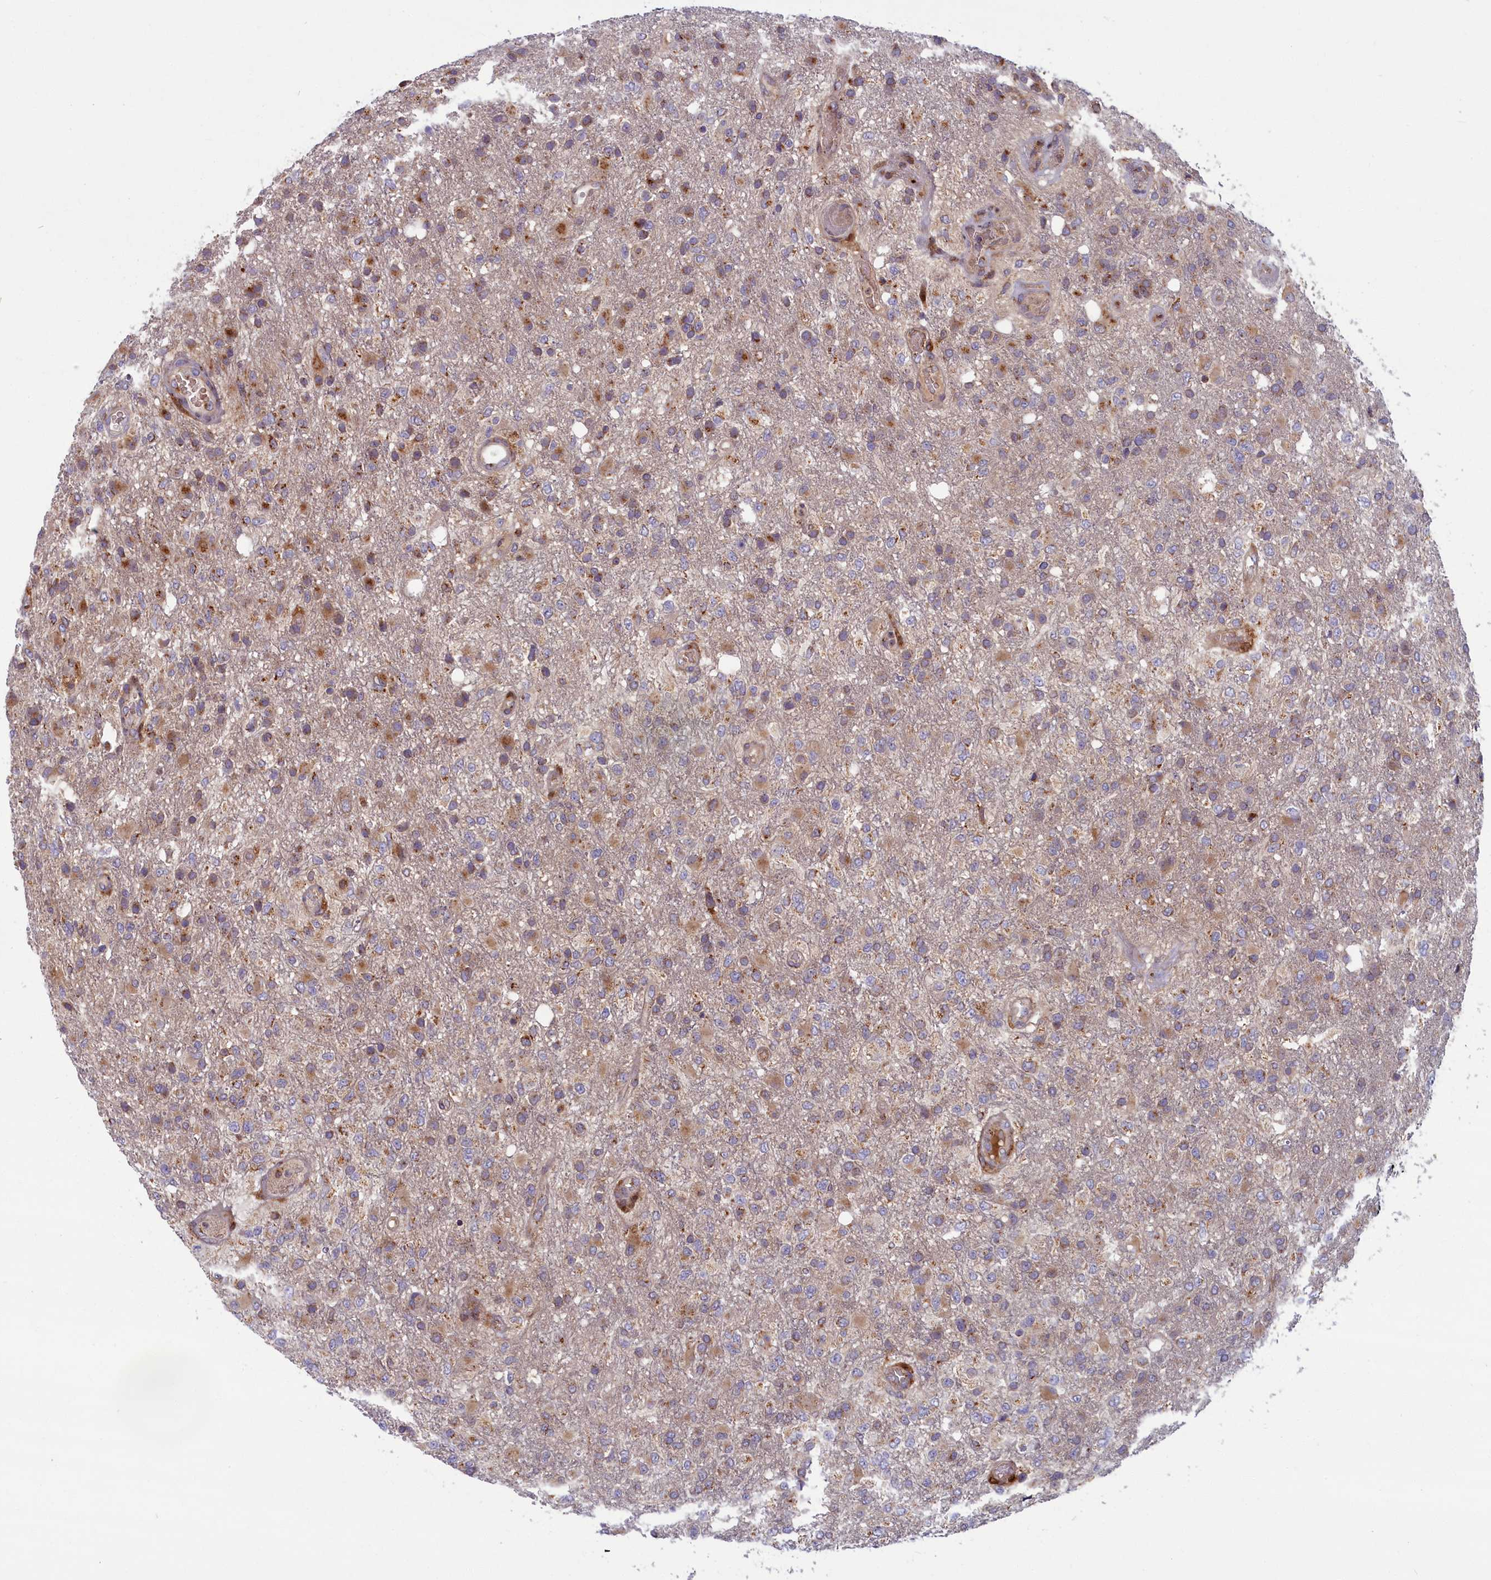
{"staining": {"intensity": "weak", "quantity": "25%-75%", "location": "cytoplasmic/membranous"}, "tissue": "glioma", "cell_type": "Tumor cells", "image_type": "cancer", "snomed": [{"axis": "morphology", "description": "Glioma, malignant, High grade"}, {"axis": "topography", "description": "Brain"}], "caption": "This is an image of immunohistochemistry staining of high-grade glioma (malignant), which shows weak staining in the cytoplasmic/membranous of tumor cells.", "gene": "BLVRB", "patient": {"sex": "female", "age": 74}}